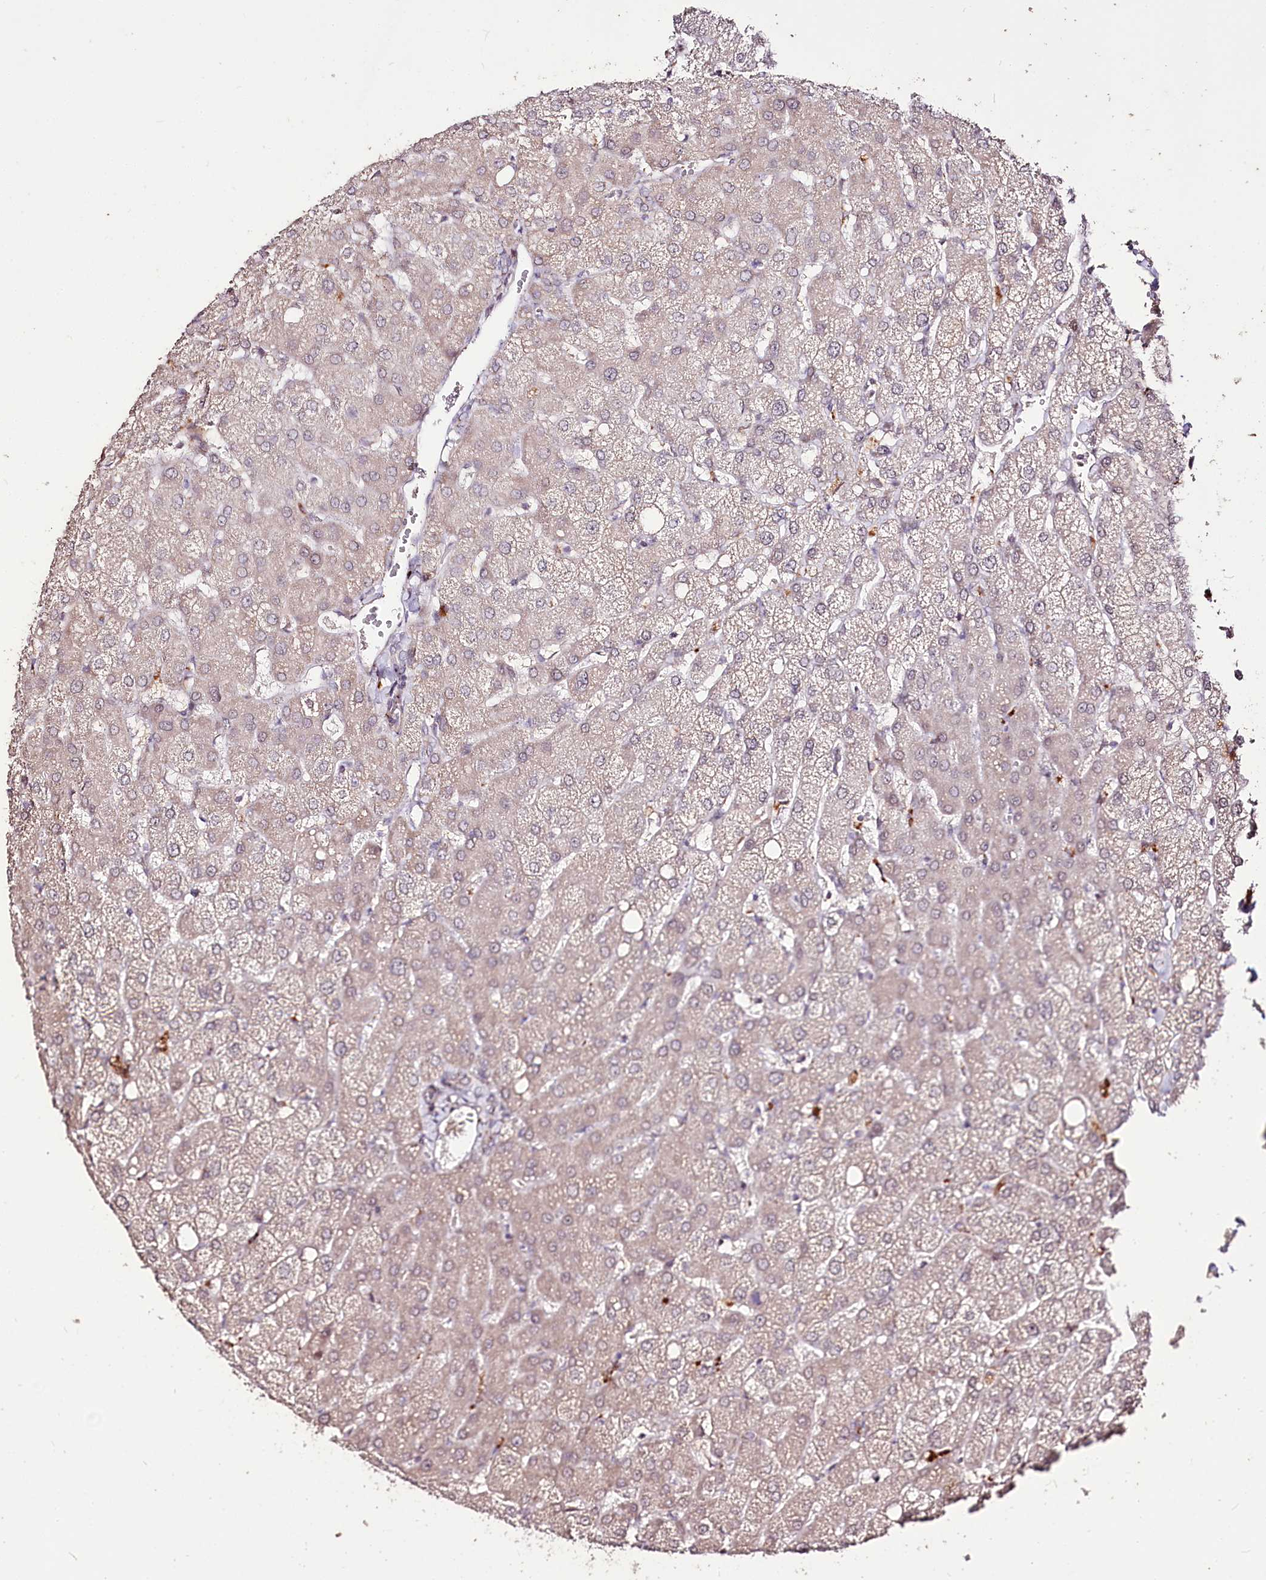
{"staining": {"intensity": "negative", "quantity": "none", "location": "none"}, "tissue": "liver", "cell_type": "Cholangiocytes", "image_type": "normal", "snomed": [{"axis": "morphology", "description": "Normal tissue, NOS"}, {"axis": "topography", "description": "Liver"}], "caption": "IHC photomicrograph of unremarkable human liver stained for a protein (brown), which shows no positivity in cholangiocytes. Brightfield microscopy of immunohistochemistry stained with DAB (brown) and hematoxylin (blue), captured at high magnification.", "gene": "CARD19", "patient": {"sex": "female", "age": 54}}